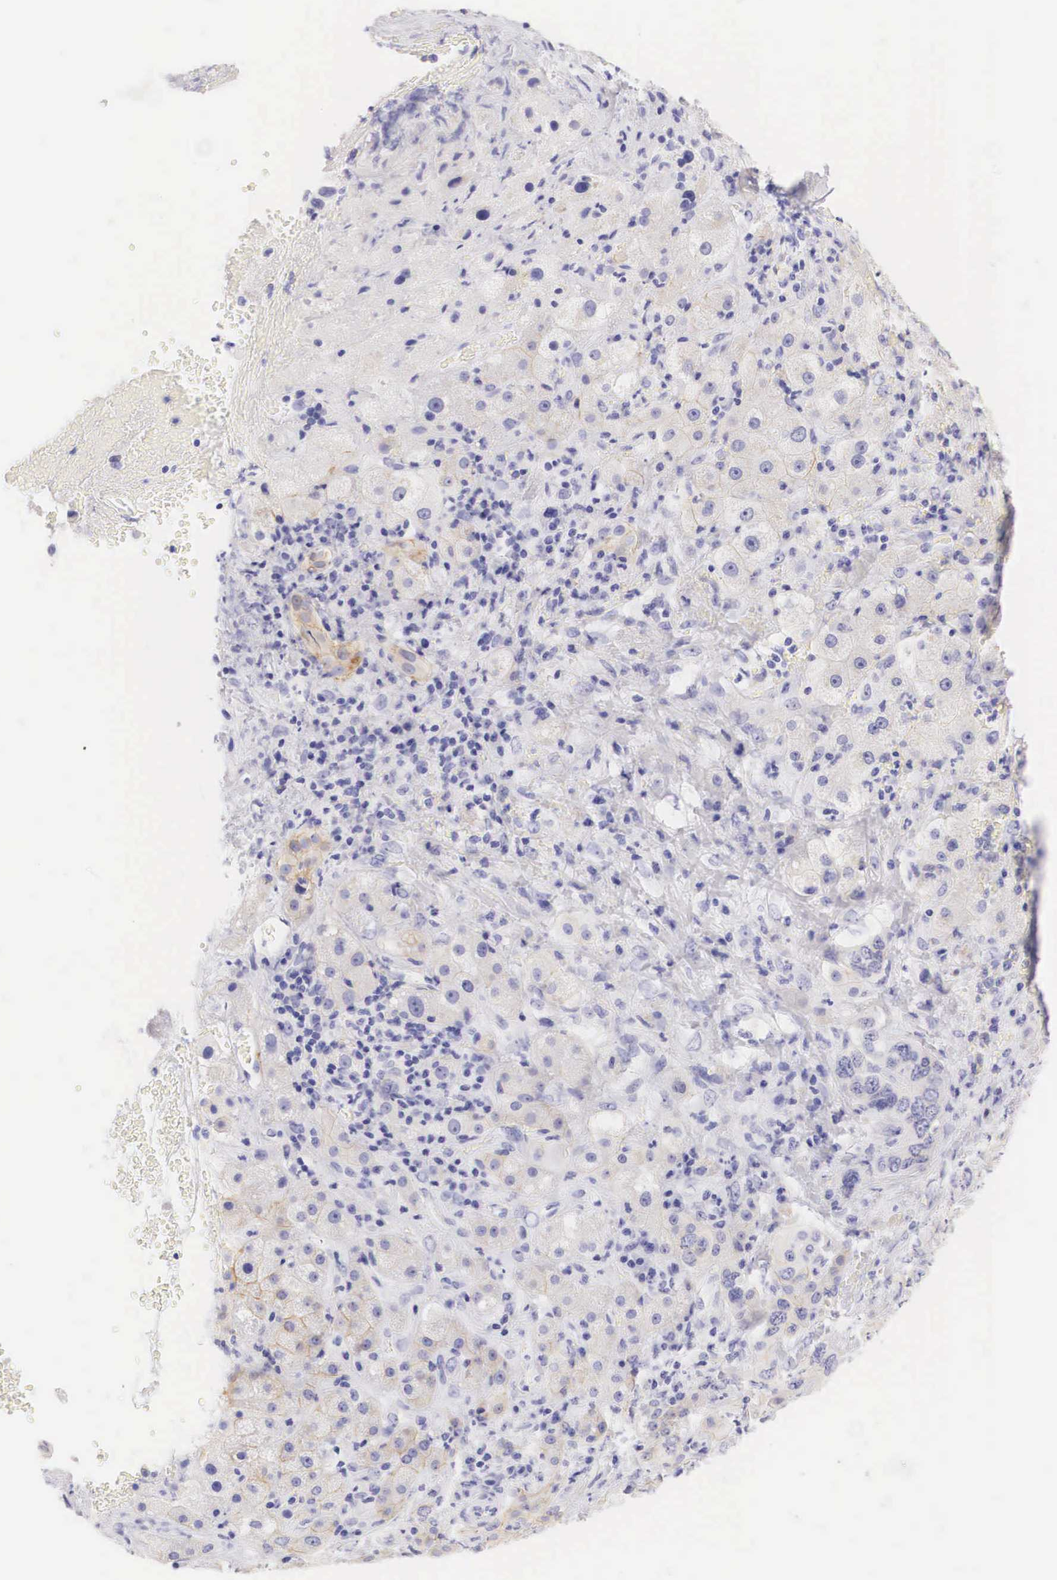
{"staining": {"intensity": "moderate", "quantity": "<25%", "location": "cytoplasmic/membranous"}, "tissue": "liver cancer", "cell_type": "Tumor cells", "image_type": "cancer", "snomed": [{"axis": "morphology", "description": "Cholangiocarcinoma"}, {"axis": "topography", "description": "Liver"}], "caption": "A brown stain highlights moderate cytoplasmic/membranous positivity of a protein in human liver cancer (cholangiocarcinoma) tumor cells.", "gene": "ERBB2", "patient": {"sex": "female", "age": 79}}